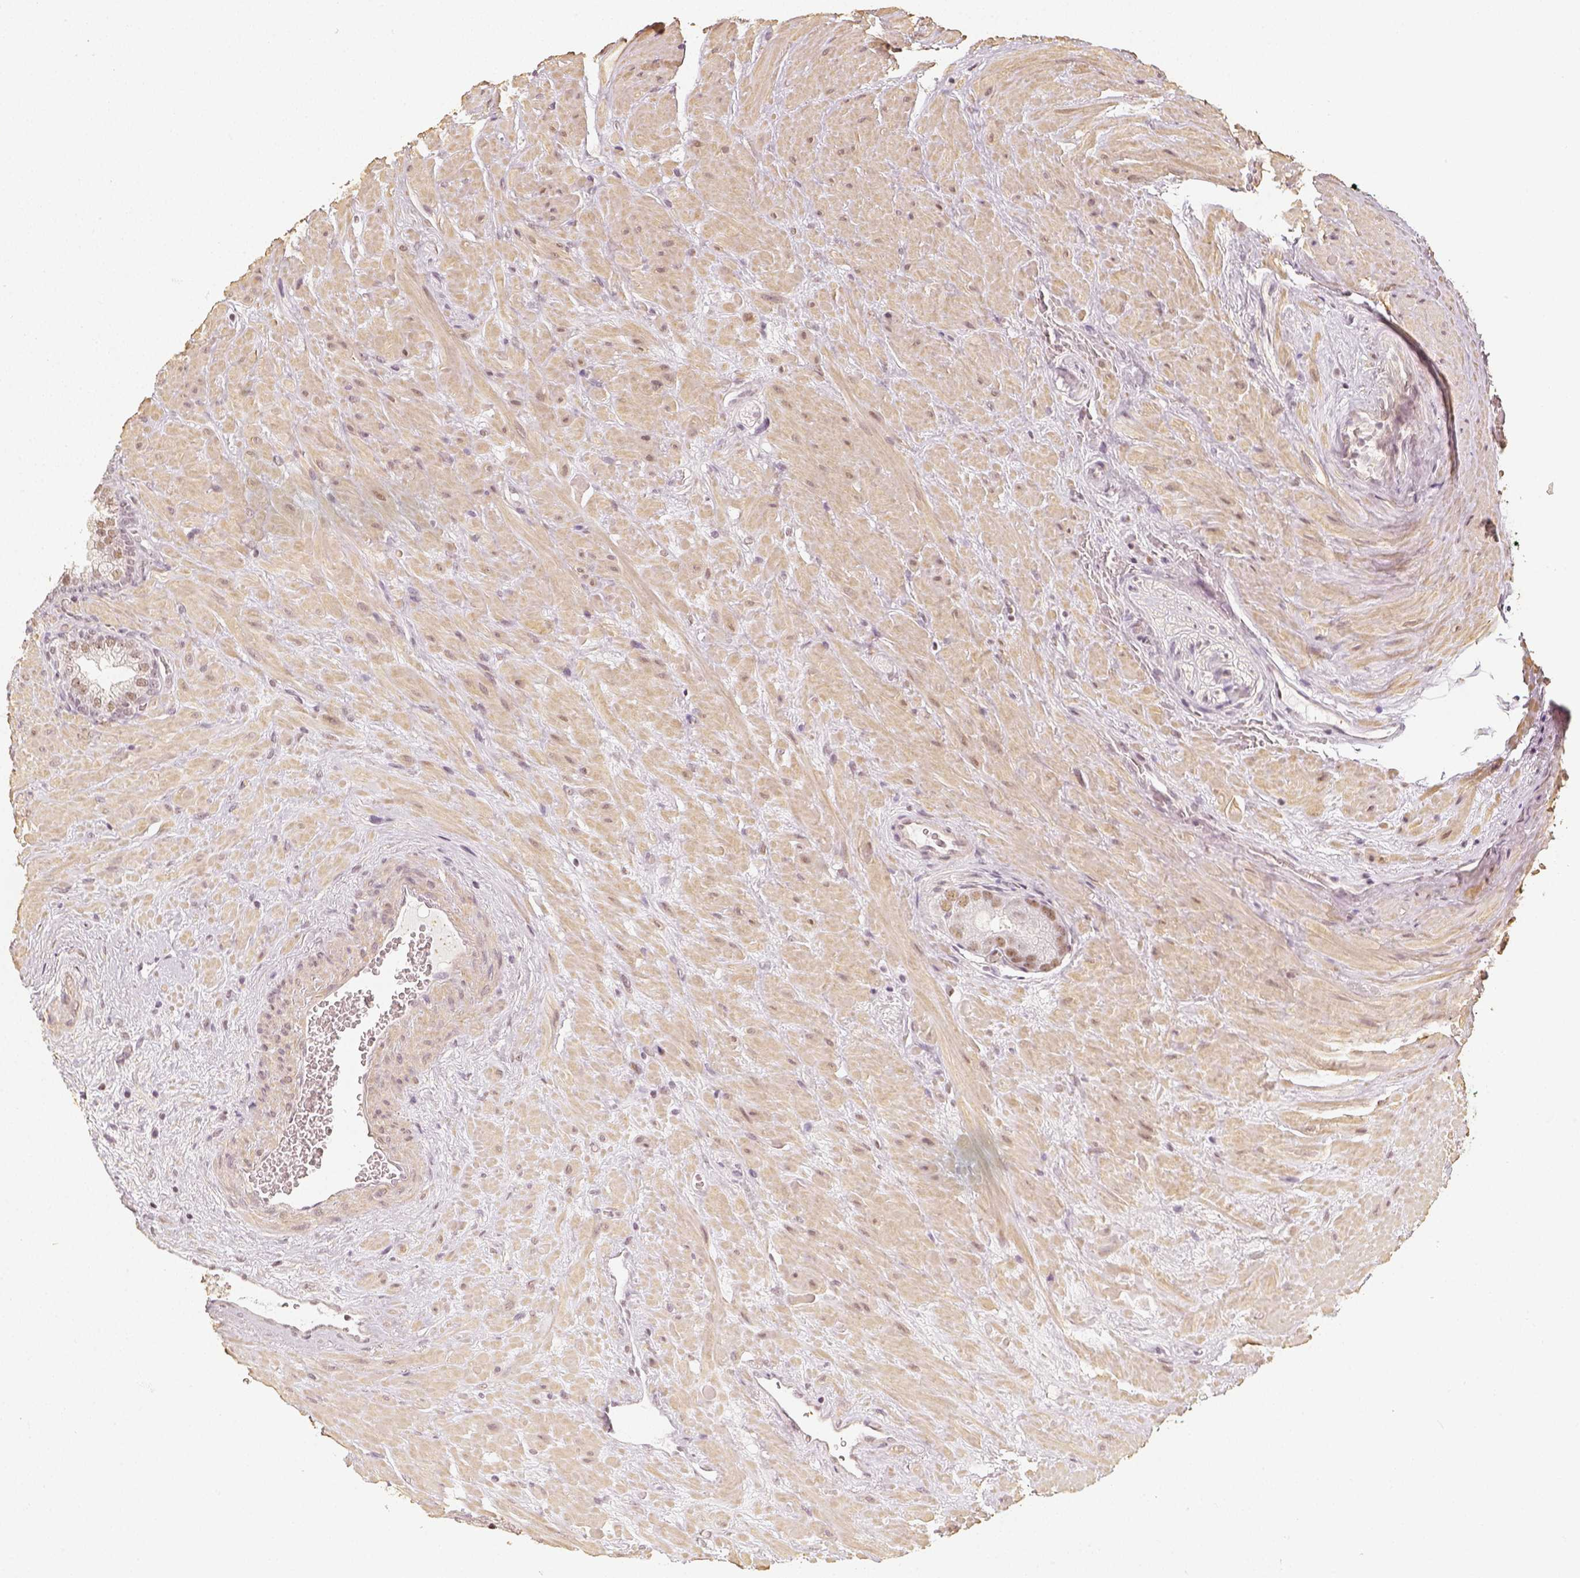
{"staining": {"intensity": "weak", "quantity": ">75%", "location": "nuclear"}, "tissue": "prostate cancer", "cell_type": "Tumor cells", "image_type": "cancer", "snomed": [{"axis": "morphology", "description": "Adenocarcinoma, NOS"}, {"axis": "topography", "description": "Prostate"}], "caption": "Prostate cancer (adenocarcinoma) tissue reveals weak nuclear staining in approximately >75% of tumor cells, visualized by immunohistochemistry. Immunohistochemistry stains the protein of interest in brown and the nuclei are stained blue.", "gene": "HDAC1", "patient": {"sex": "male", "age": 63}}